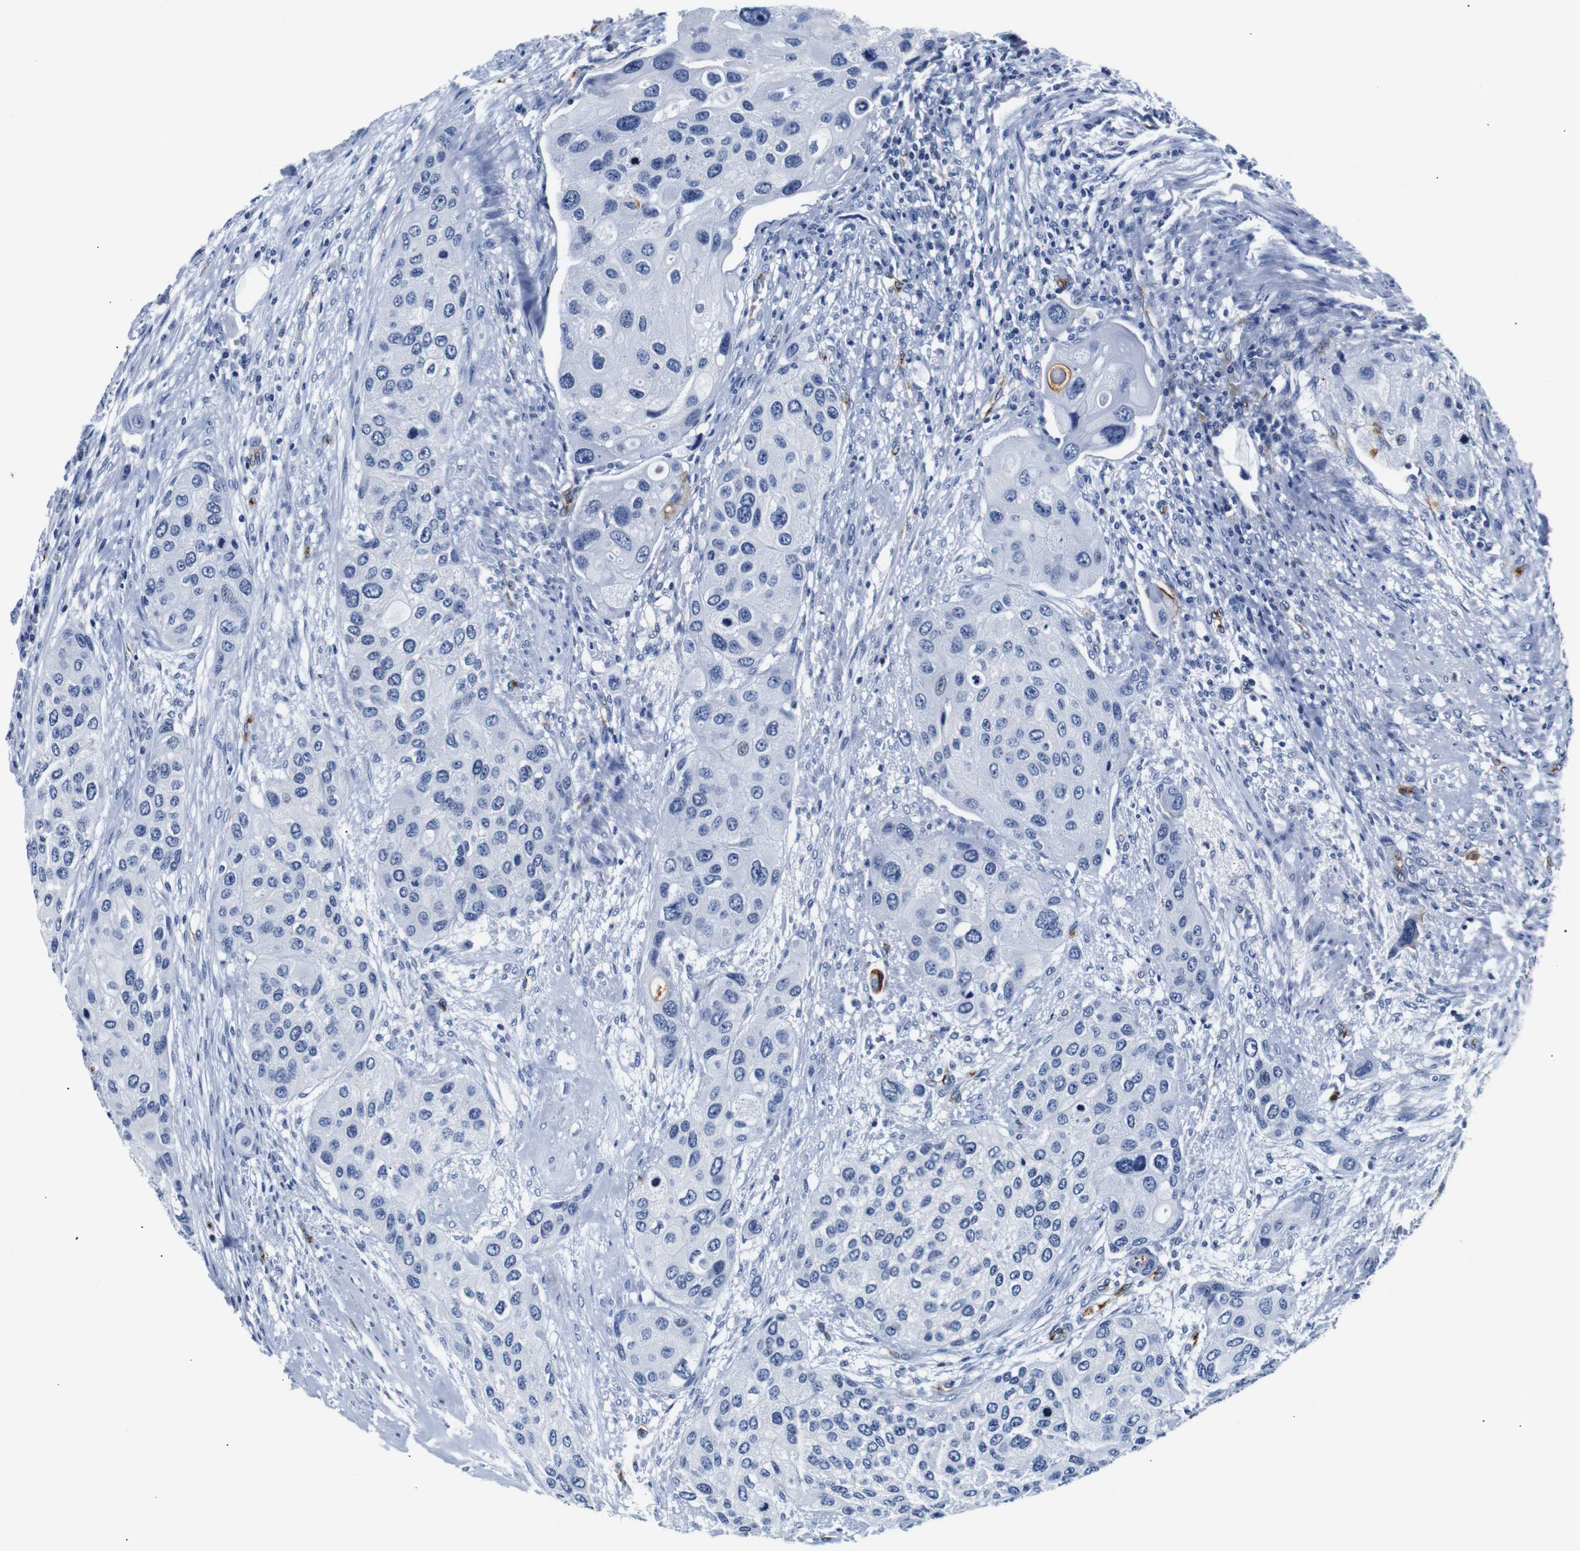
{"staining": {"intensity": "negative", "quantity": "none", "location": "none"}, "tissue": "urothelial cancer", "cell_type": "Tumor cells", "image_type": "cancer", "snomed": [{"axis": "morphology", "description": "Urothelial carcinoma, High grade"}, {"axis": "topography", "description": "Urinary bladder"}], "caption": "This is an IHC image of urothelial cancer. There is no positivity in tumor cells.", "gene": "MUC4", "patient": {"sex": "female", "age": 56}}